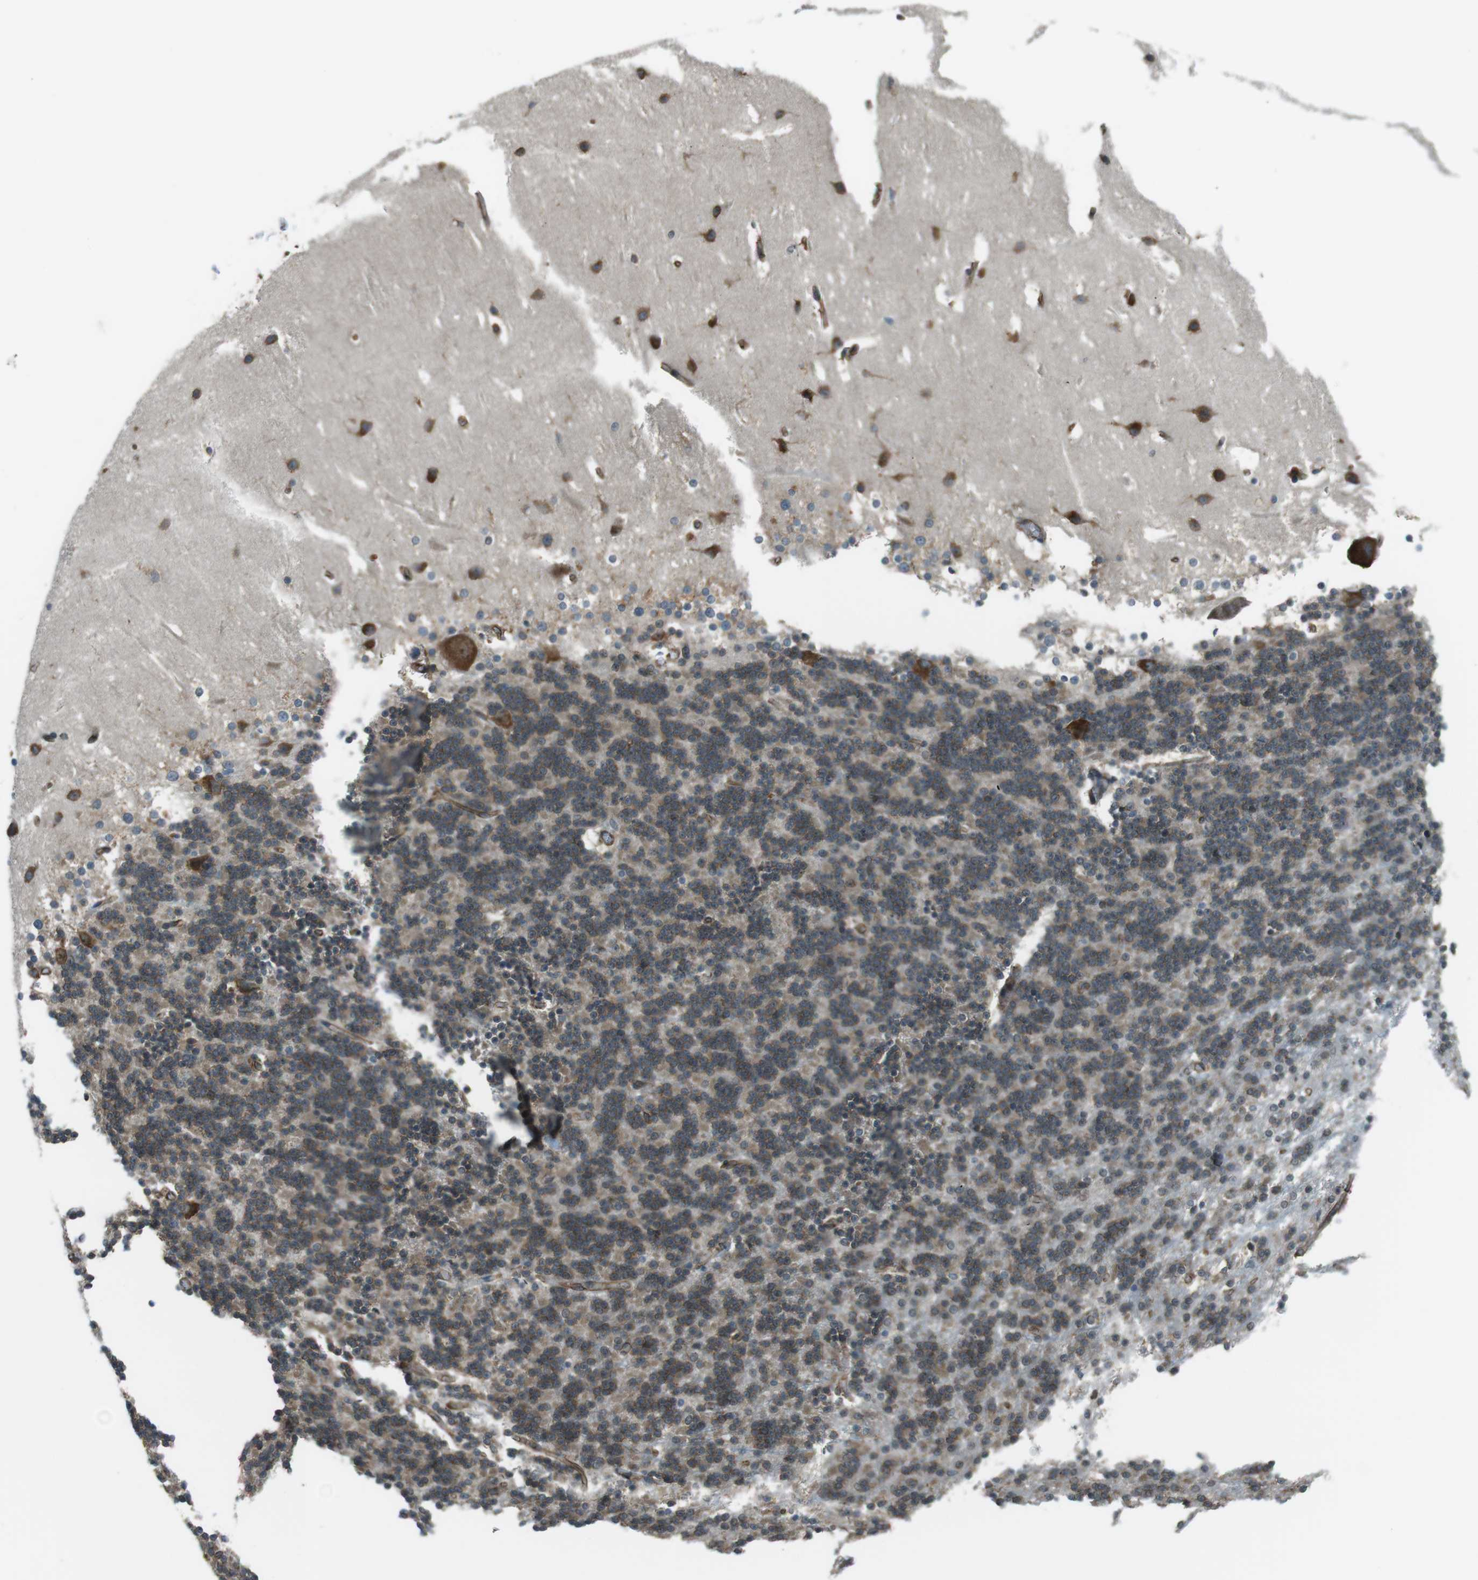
{"staining": {"intensity": "moderate", "quantity": "25%-75%", "location": "cytoplasmic/membranous"}, "tissue": "cerebellum", "cell_type": "Cells in granular layer", "image_type": "normal", "snomed": [{"axis": "morphology", "description": "Normal tissue, NOS"}, {"axis": "topography", "description": "Cerebellum"}], "caption": "Immunohistochemistry of benign human cerebellum reveals medium levels of moderate cytoplasmic/membranous staining in about 25%-75% of cells in granular layer. (Stains: DAB in brown, nuclei in blue, Microscopy: brightfield microscopy at high magnification).", "gene": "PA2G4", "patient": {"sex": "female", "age": 19}}